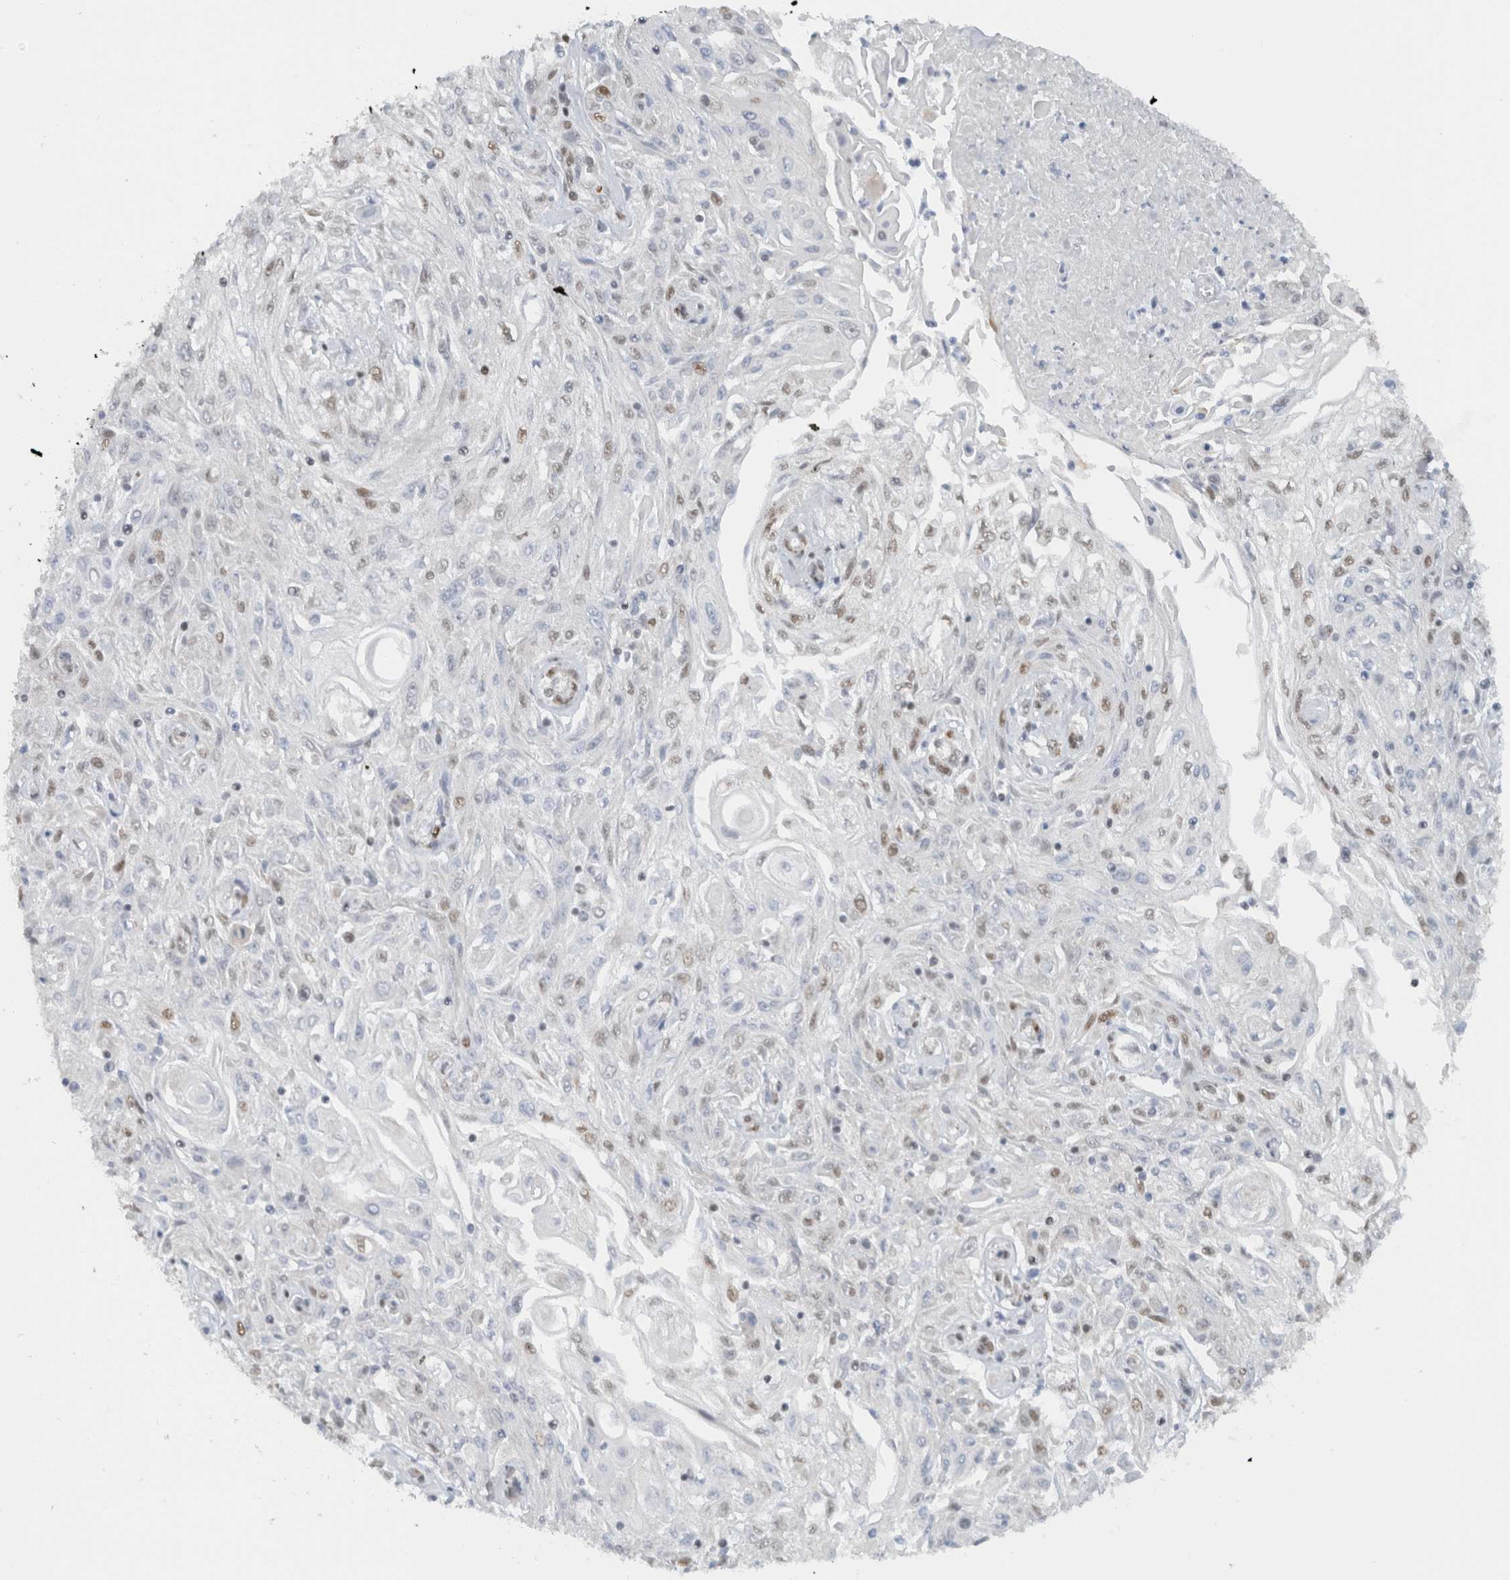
{"staining": {"intensity": "moderate", "quantity": "<25%", "location": "nuclear"}, "tissue": "skin cancer", "cell_type": "Tumor cells", "image_type": "cancer", "snomed": [{"axis": "morphology", "description": "Squamous cell carcinoma, NOS"}, {"axis": "morphology", "description": "Squamous cell carcinoma, metastatic, NOS"}, {"axis": "topography", "description": "Skin"}, {"axis": "topography", "description": "Lymph node"}], "caption": "IHC histopathology image of neoplastic tissue: skin cancer stained using immunohistochemistry reveals low levels of moderate protein expression localized specifically in the nuclear of tumor cells, appearing as a nuclear brown color.", "gene": "HNRNPR", "patient": {"sex": "male", "age": 75}}